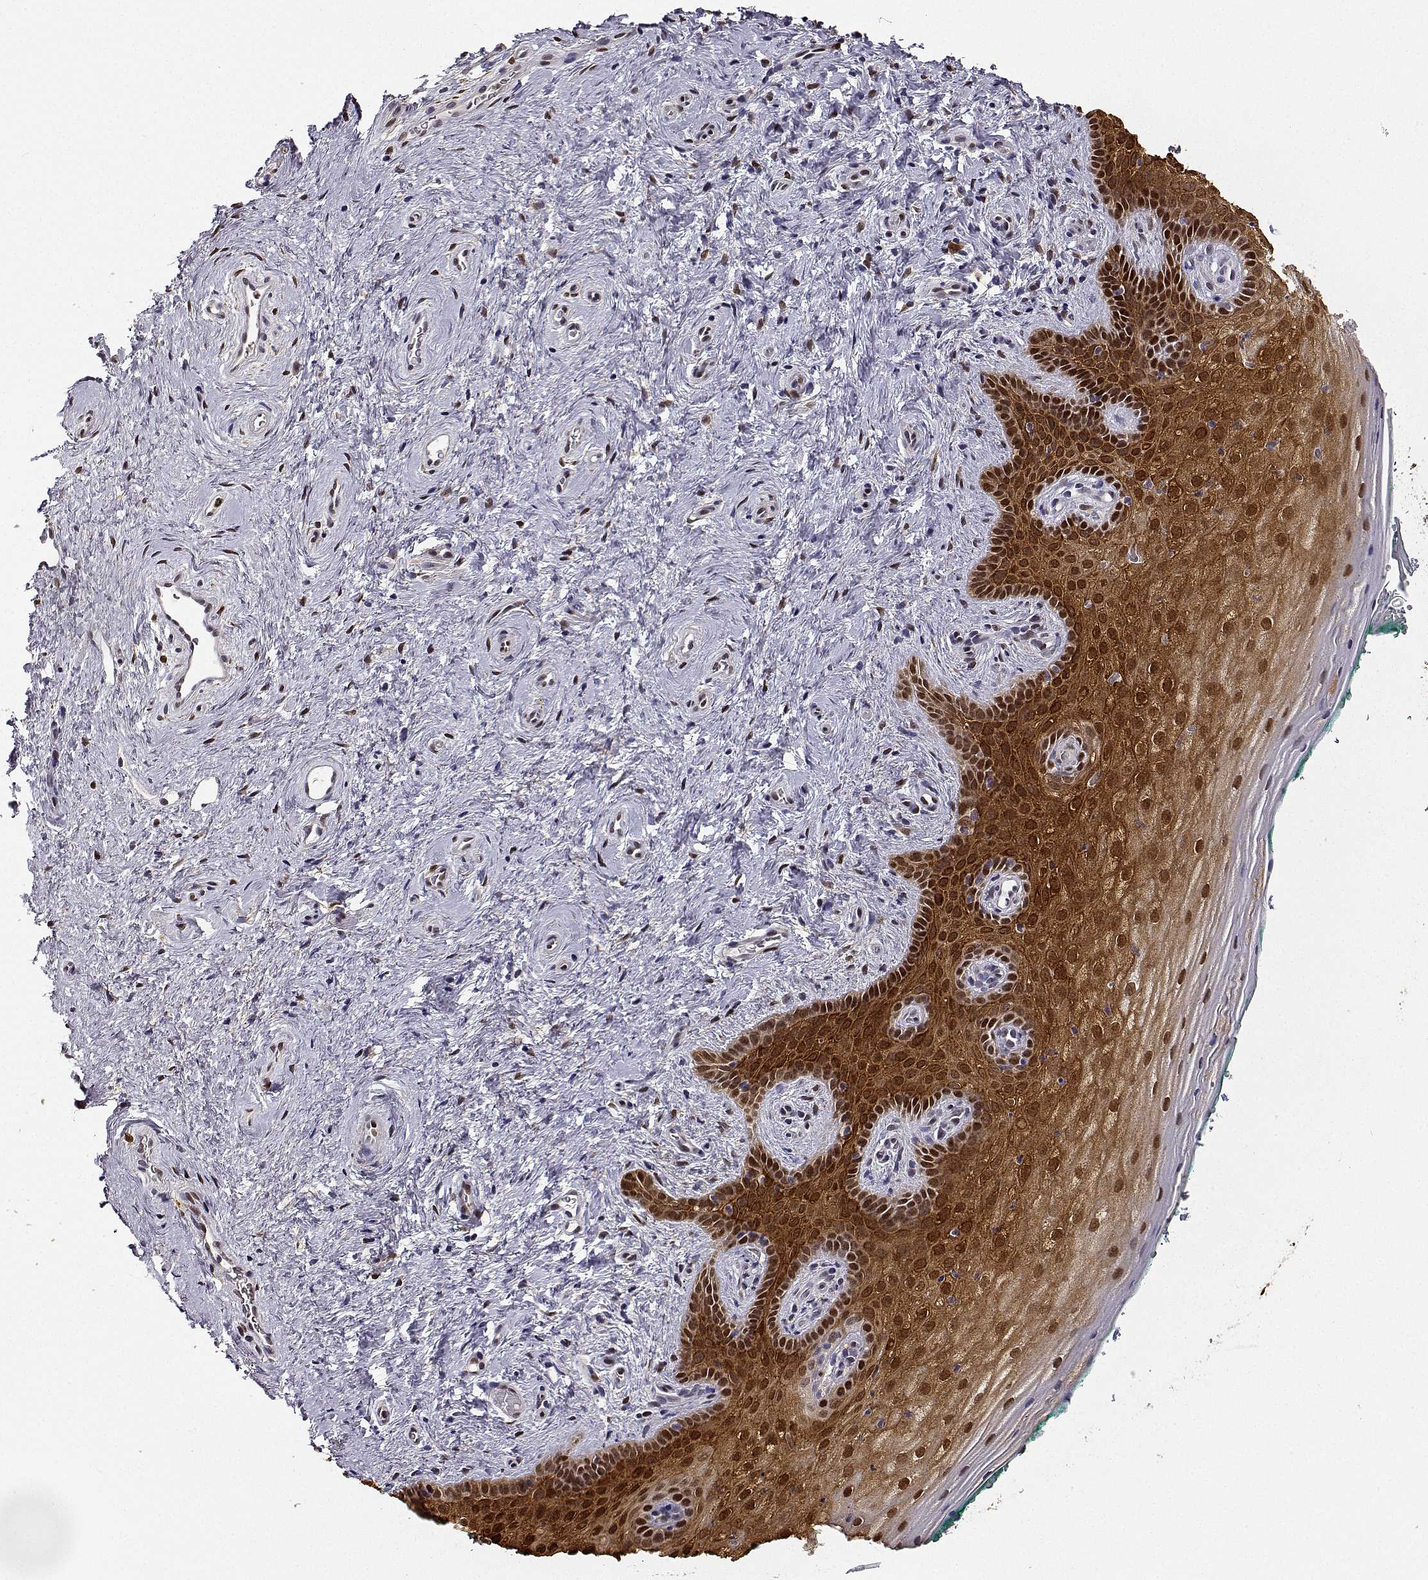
{"staining": {"intensity": "strong", "quantity": ">75%", "location": "cytoplasmic/membranous,nuclear"}, "tissue": "vagina", "cell_type": "Squamous epithelial cells", "image_type": "normal", "snomed": [{"axis": "morphology", "description": "Normal tissue, NOS"}, {"axis": "topography", "description": "Vagina"}], "caption": "Immunohistochemical staining of benign vagina reveals high levels of strong cytoplasmic/membranous,nuclear positivity in approximately >75% of squamous epithelial cells. (IHC, brightfield microscopy, high magnification).", "gene": "PHGDH", "patient": {"sex": "female", "age": 45}}